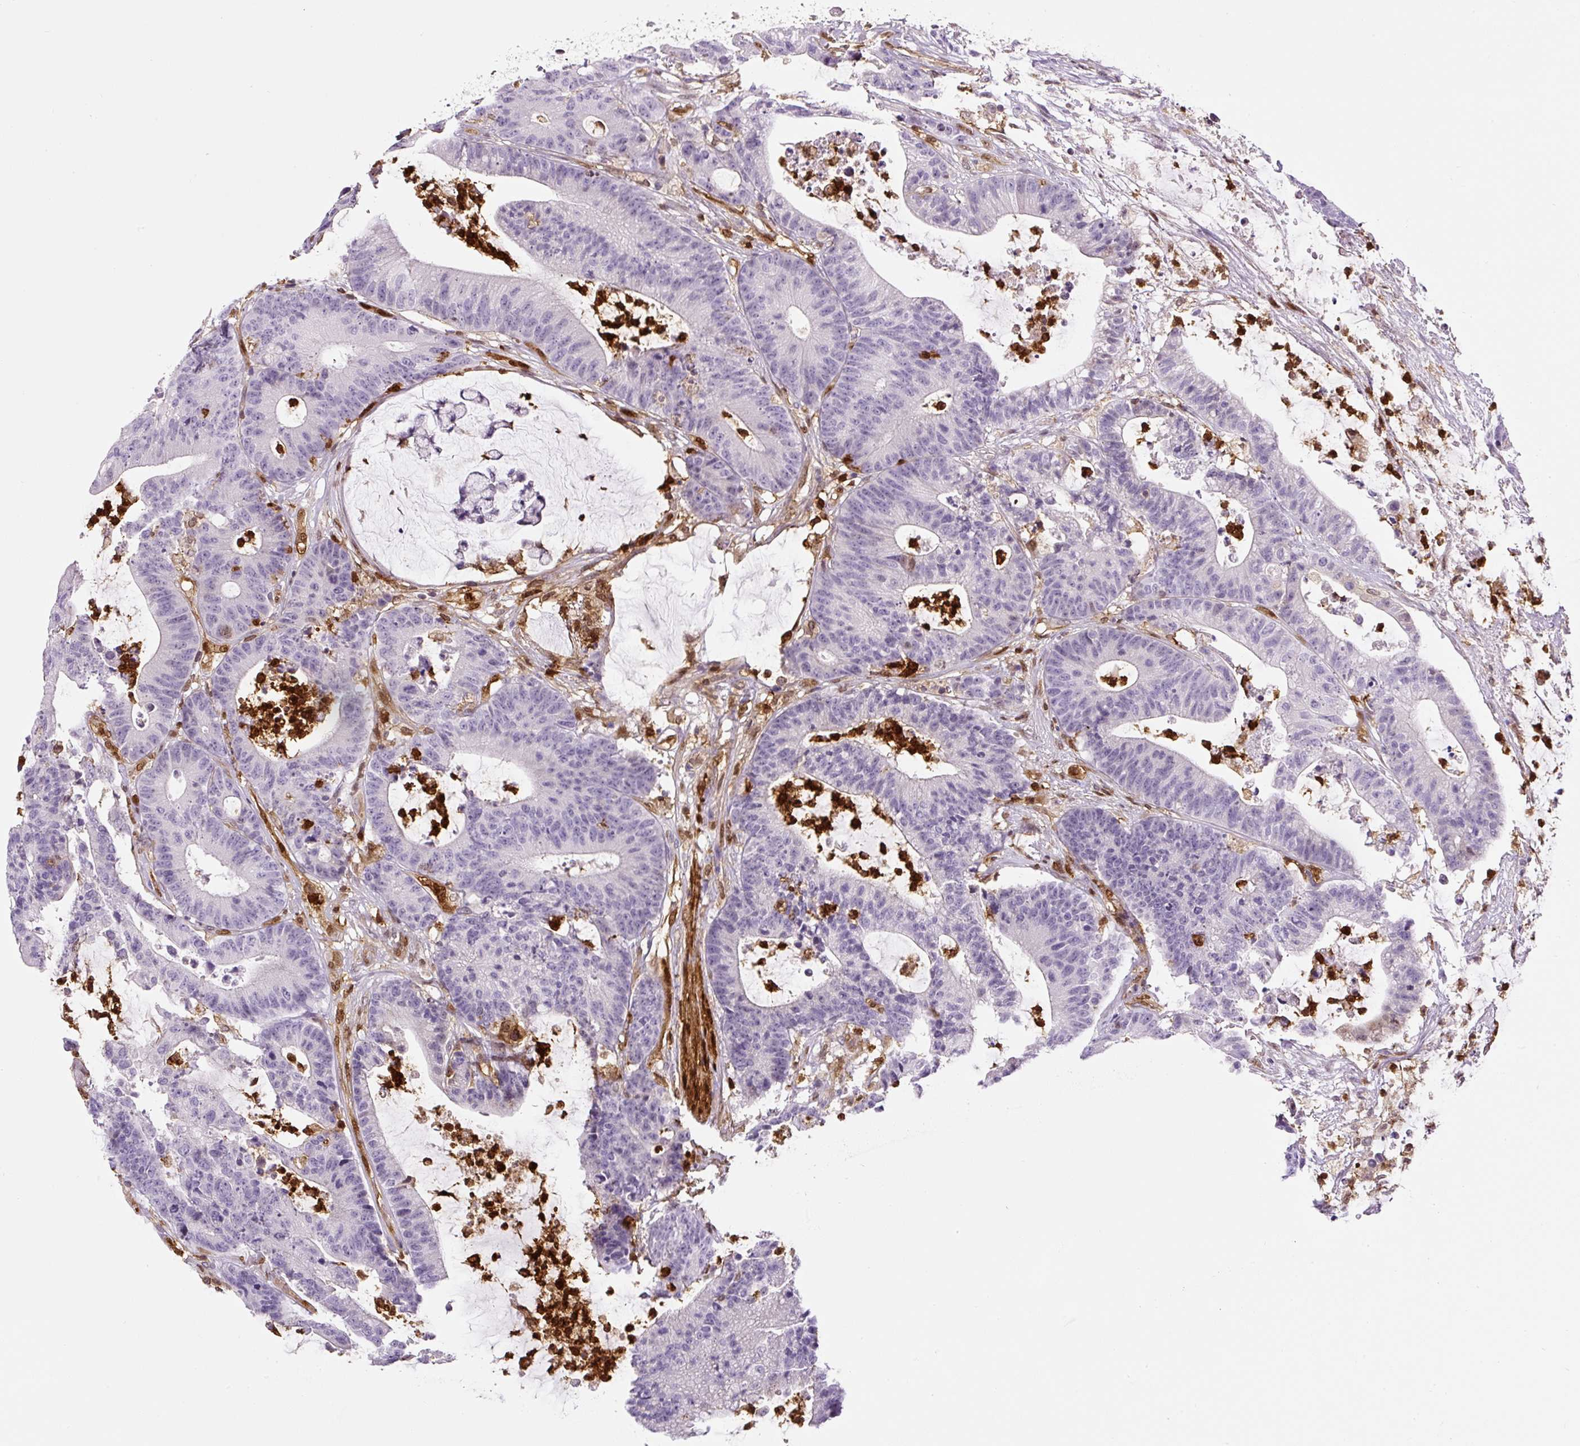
{"staining": {"intensity": "negative", "quantity": "none", "location": "none"}, "tissue": "colorectal cancer", "cell_type": "Tumor cells", "image_type": "cancer", "snomed": [{"axis": "morphology", "description": "Adenocarcinoma, NOS"}, {"axis": "topography", "description": "Colon"}], "caption": "Adenocarcinoma (colorectal) was stained to show a protein in brown. There is no significant positivity in tumor cells. (Stains: DAB IHC with hematoxylin counter stain, Microscopy: brightfield microscopy at high magnification).", "gene": "ANXA1", "patient": {"sex": "female", "age": 84}}